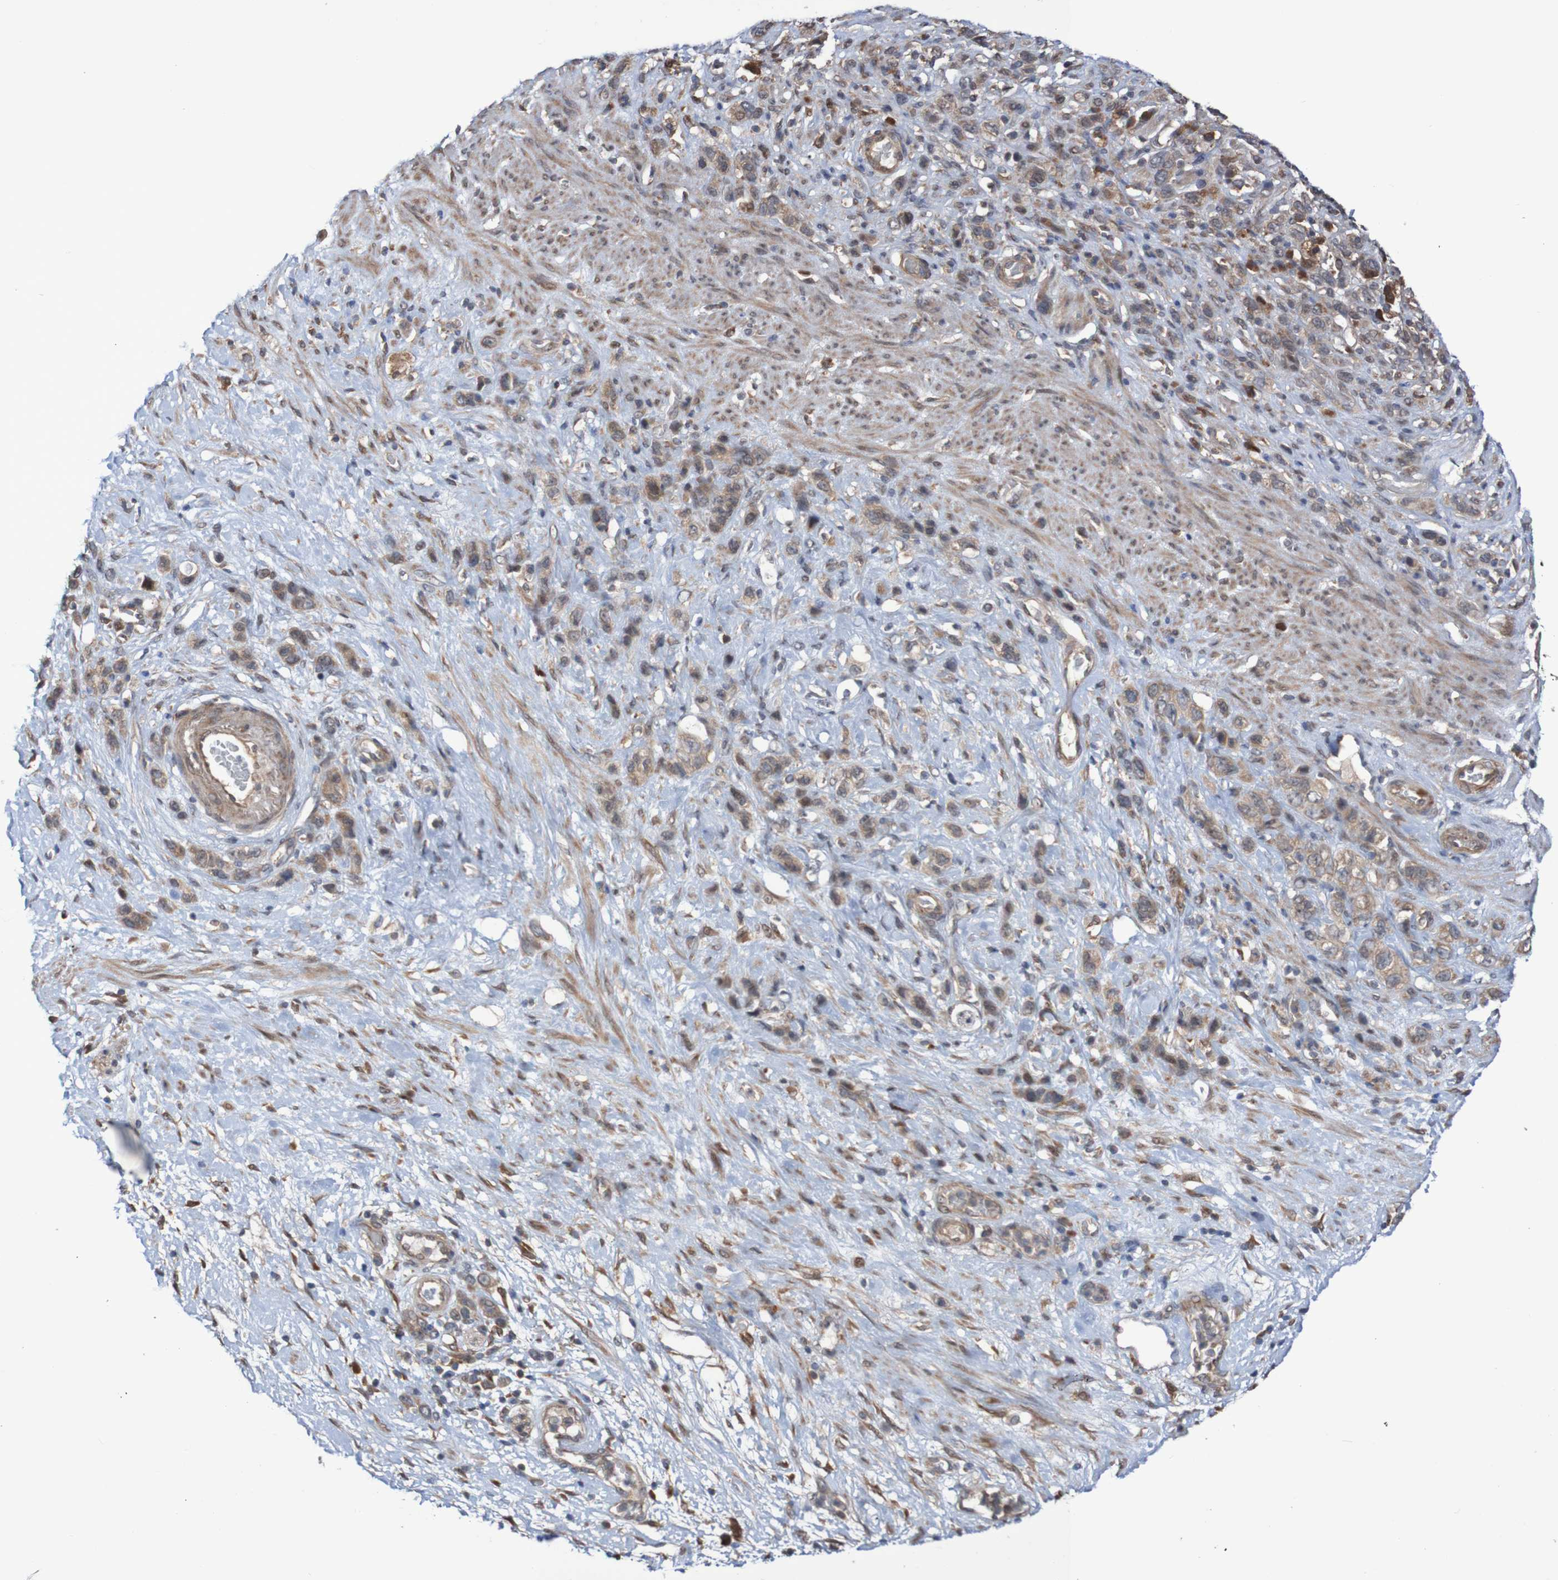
{"staining": {"intensity": "moderate", "quantity": ">75%", "location": "cytoplasmic/membranous"}, "tissue": "stomach cancer", "cell_type": "Tumor cells", "image_type": "cancer", "snomed": [{"axis": "morphology", "description": "Adenocarcinoma, NOS"}, {"axis": "morphology", "description": "Adenocarcinoma, High grade"}, {"axis": "topography", "description": "Stomach, upper"}, {"axis": "topography", "description": "Stomach, lower"}], "caption": "Immunohistochemical staining of human stomach cancer (adenocarcinoma) shows medium levels of moderate cytoplasmic/membranous expression in about >75% of tumor cells.", "gene": "PHPT1", "patient": {"sex": "female", "age": 65}}